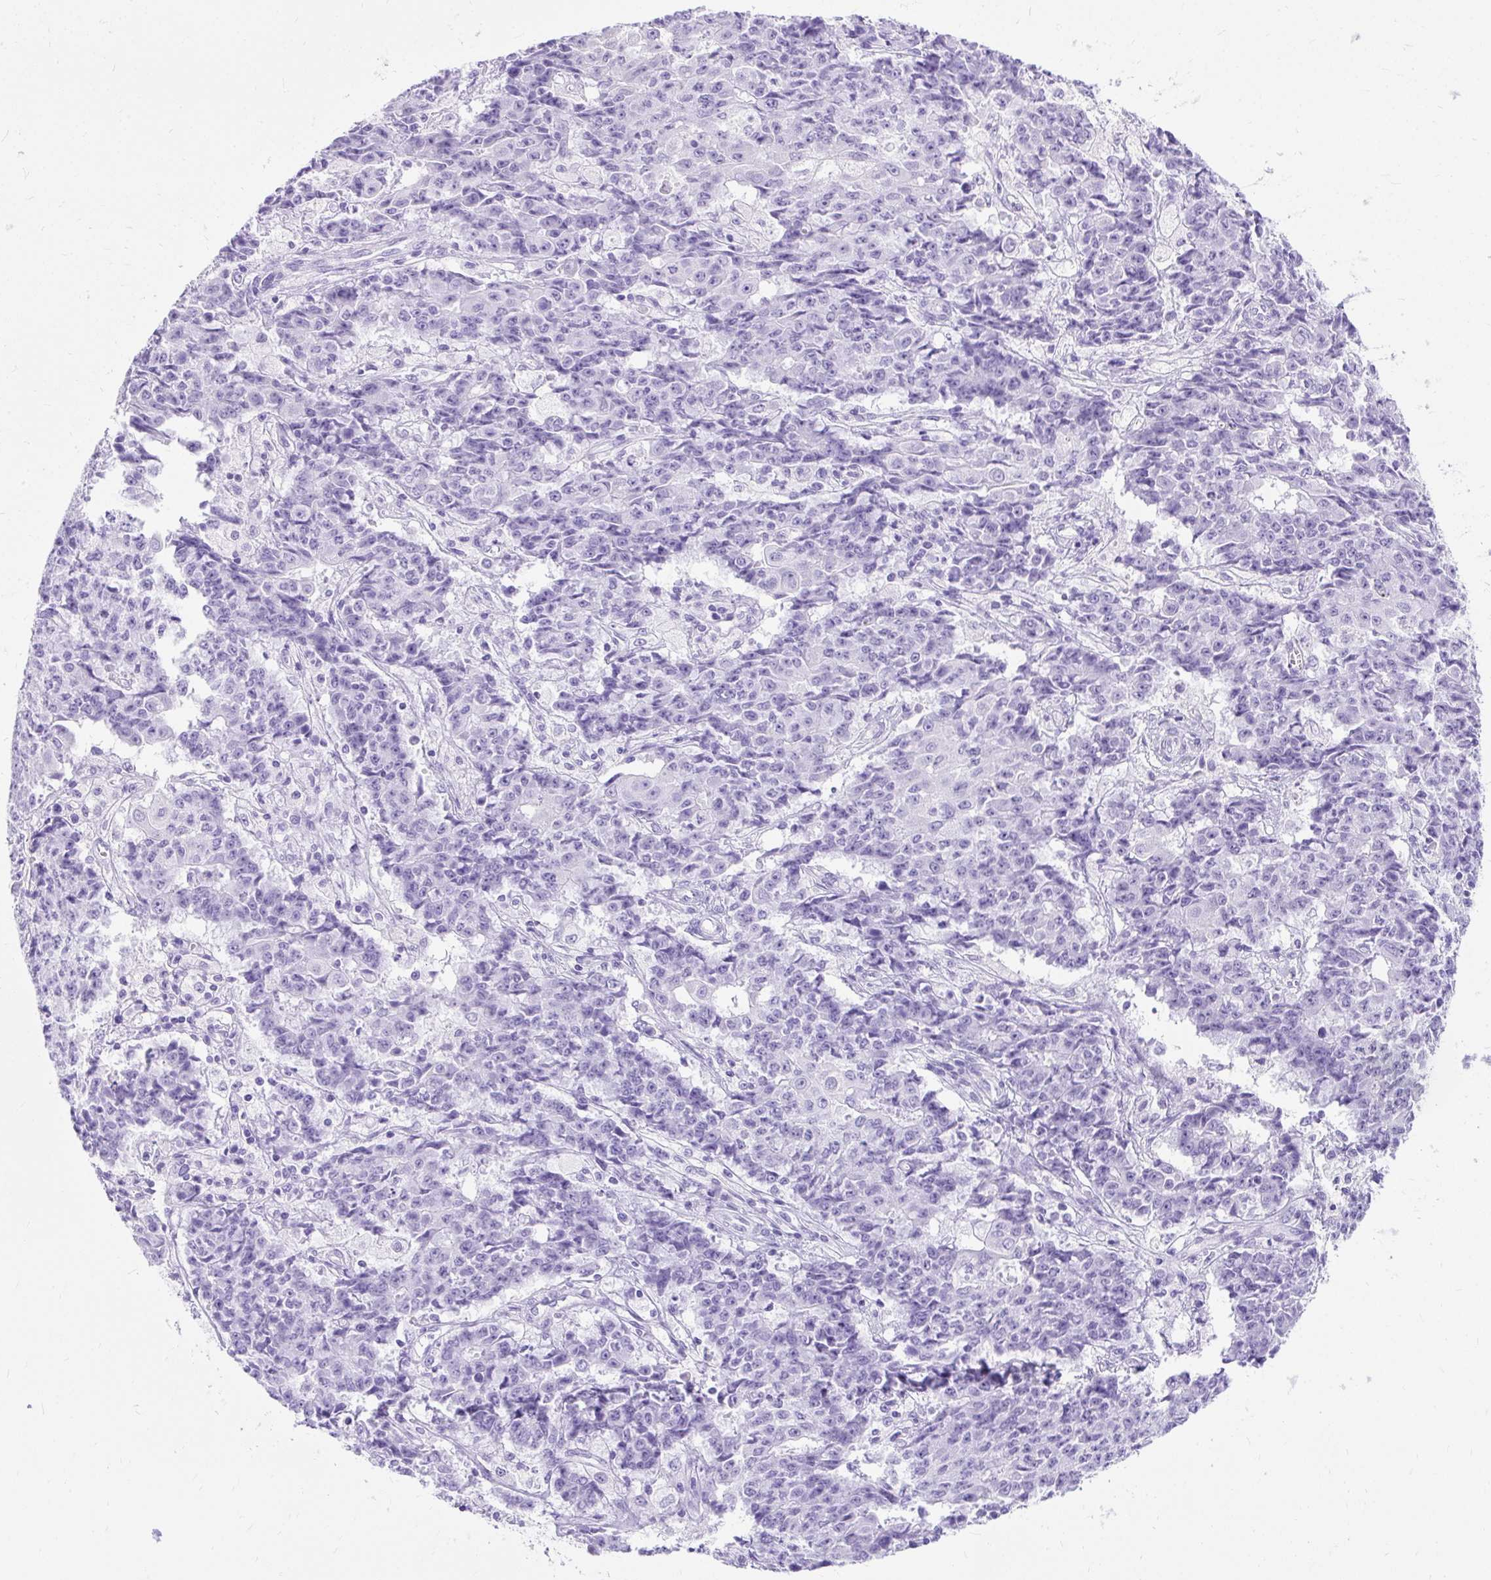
{"staining": {"intensity": "negative", "quantity": "none", "location": "none"}, "tissue": "ovarian cancer", "cell_type": "Tumor cells", "image_type": "cancer", "snomed": [{"axis": "morphology", "description": "Carcinoma, endometroid"}, {"axis": "topography", "description": "Ovary"}], "caption": "Immunohistochemistry (IHC) of ovarian cancer (endometroid carcinoma) demonstrates no staining in tumor cells.", "gene": "PVALB", "patient": {"sex": "female", "age": 42}}